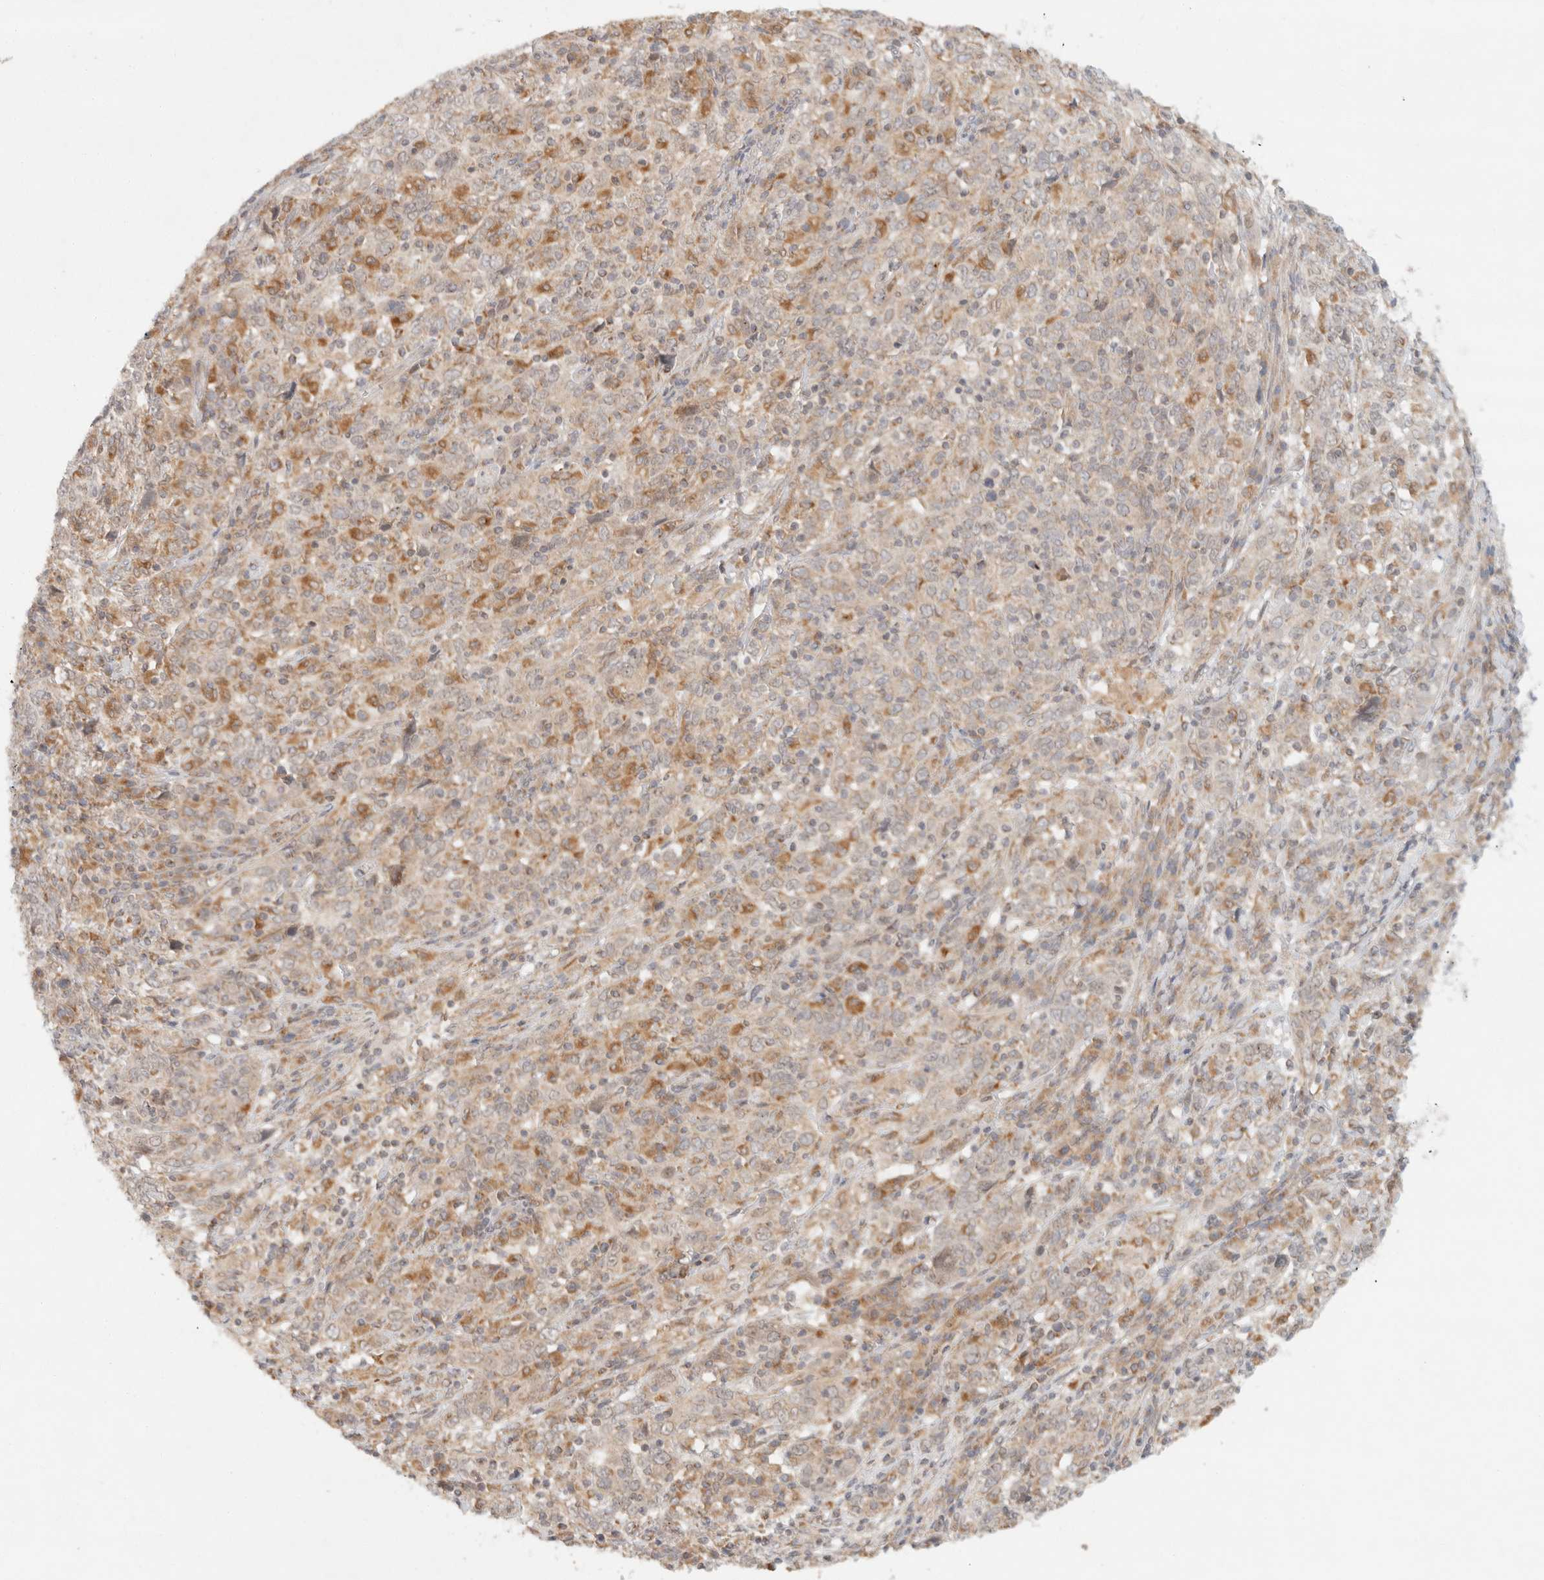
{"staining": {"intensity": "moderate", "quantity": "25%-75%", "location": "cytoplasmic/membranous"}, "tissue": "cervical cancer", "cell_type": "Tumor cells", "image_type": "cancer", "snomed": [{"axis": "morphology", "description": "Squamous cell carcinoma, NOS"}, {"axis": "topography", "description": "Cervix"}], "caption": "The image exhibits a brown stain indicating the presence of a protein in the cytoplasmic/membranous of tumor cells in cervical cancer (squamous cell carcinoma).", "gene": "TACC1", "patient": {"sex": "female", "age": 46}}